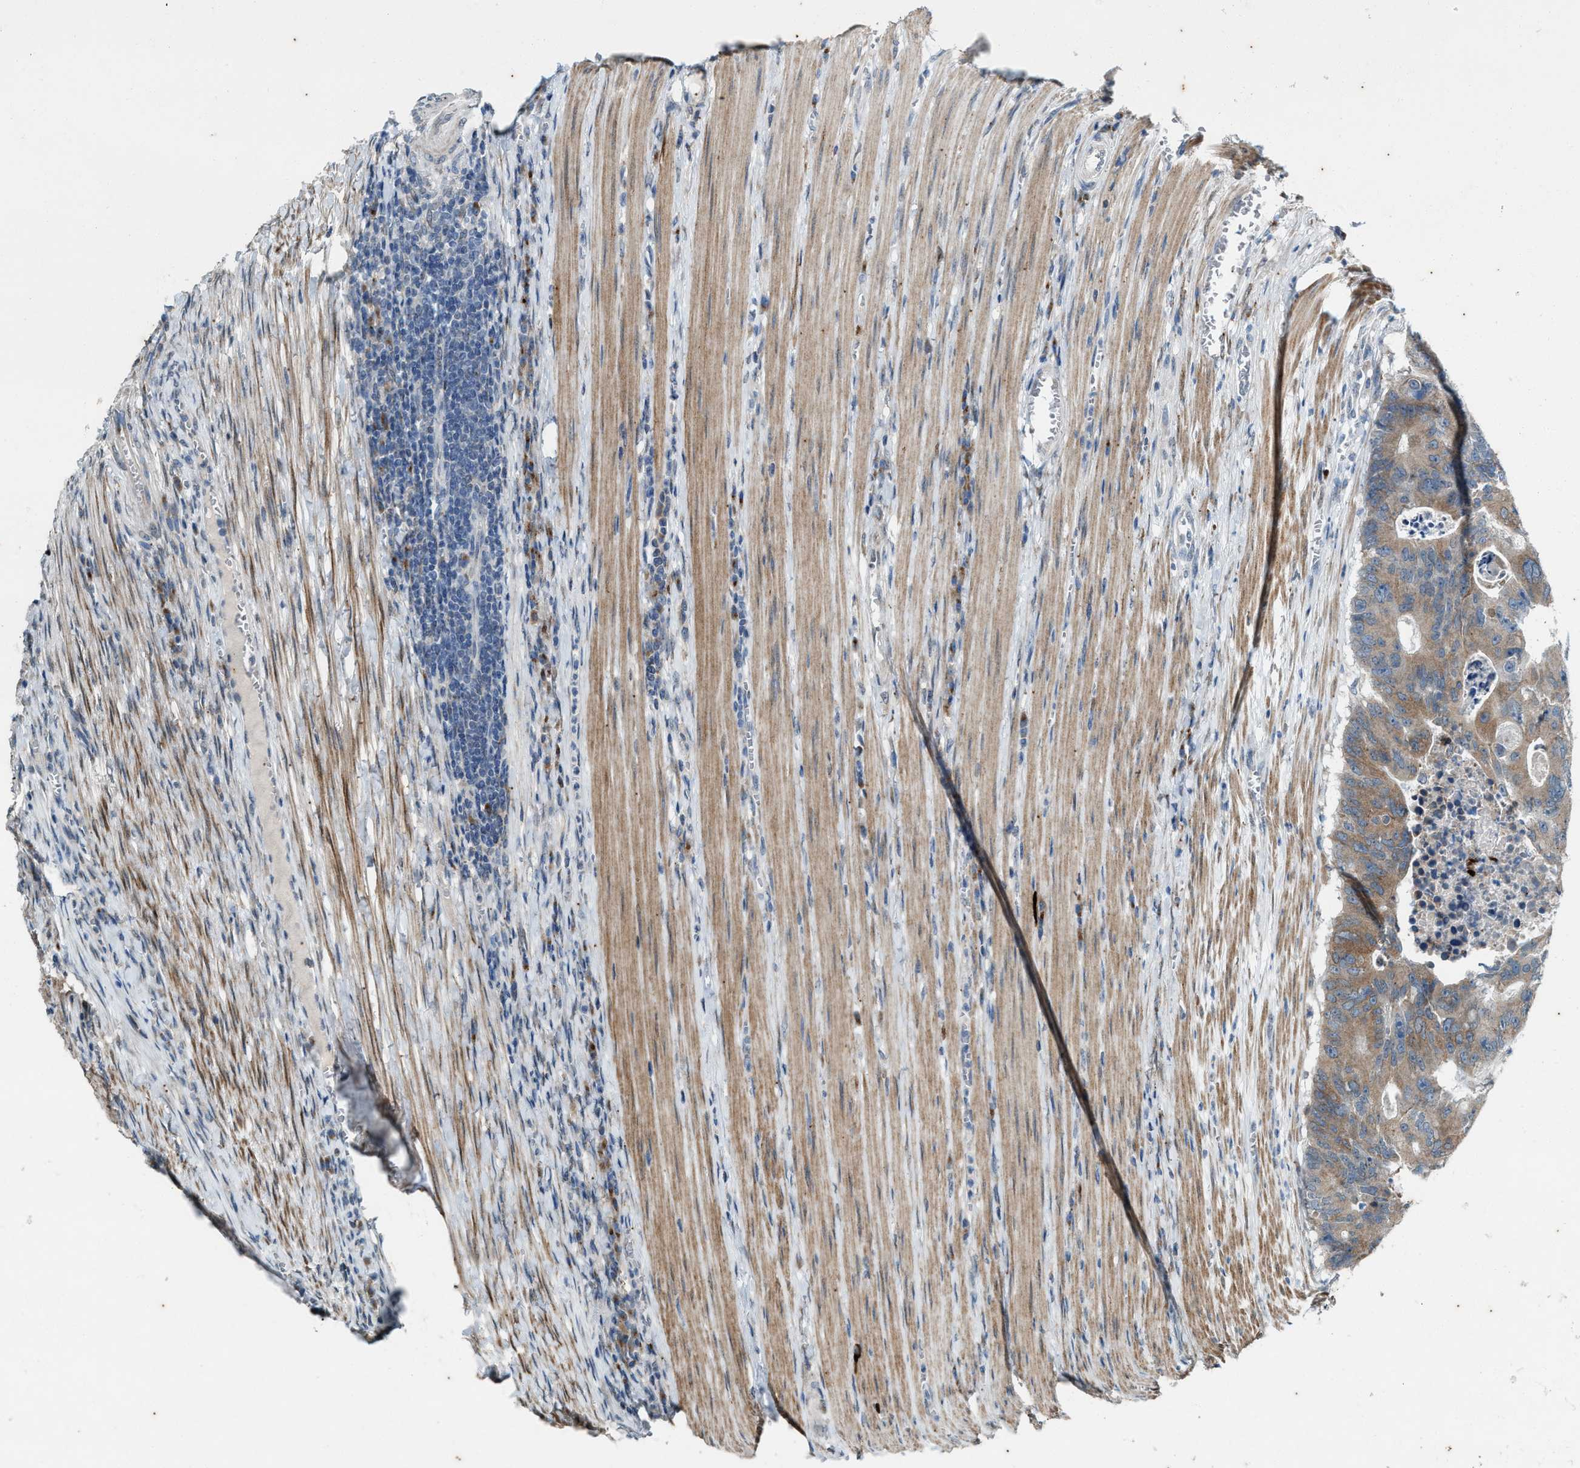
{"staining": {"intensity": "moderate", "quantity": "25%-75%", "location": "cytoplasmic/membranous"}, "tissue": "colorectal cancer", "cell_type": "Tumor cells", "image_type": "cancer", "snomed": [{"axis": "morphology", "description": "Adenocarcinoma, NOS"}, {"axis": "topography", "description": "Colon"}], "caption": "Immunohistochemical staining of human adenocarcinoma (colorectal) demonstrates moderate cytoplasmic/membranous protein expression in about 25%-75% of tumor cells. The staining was performed using DAB (3,3'-diaminobenzidine), with brown indicating positive protein expression. Nuclei are stained blue with hematoxylin.", "gene": "CHPF2", "patient": {"sex": "male", "age": 87}}